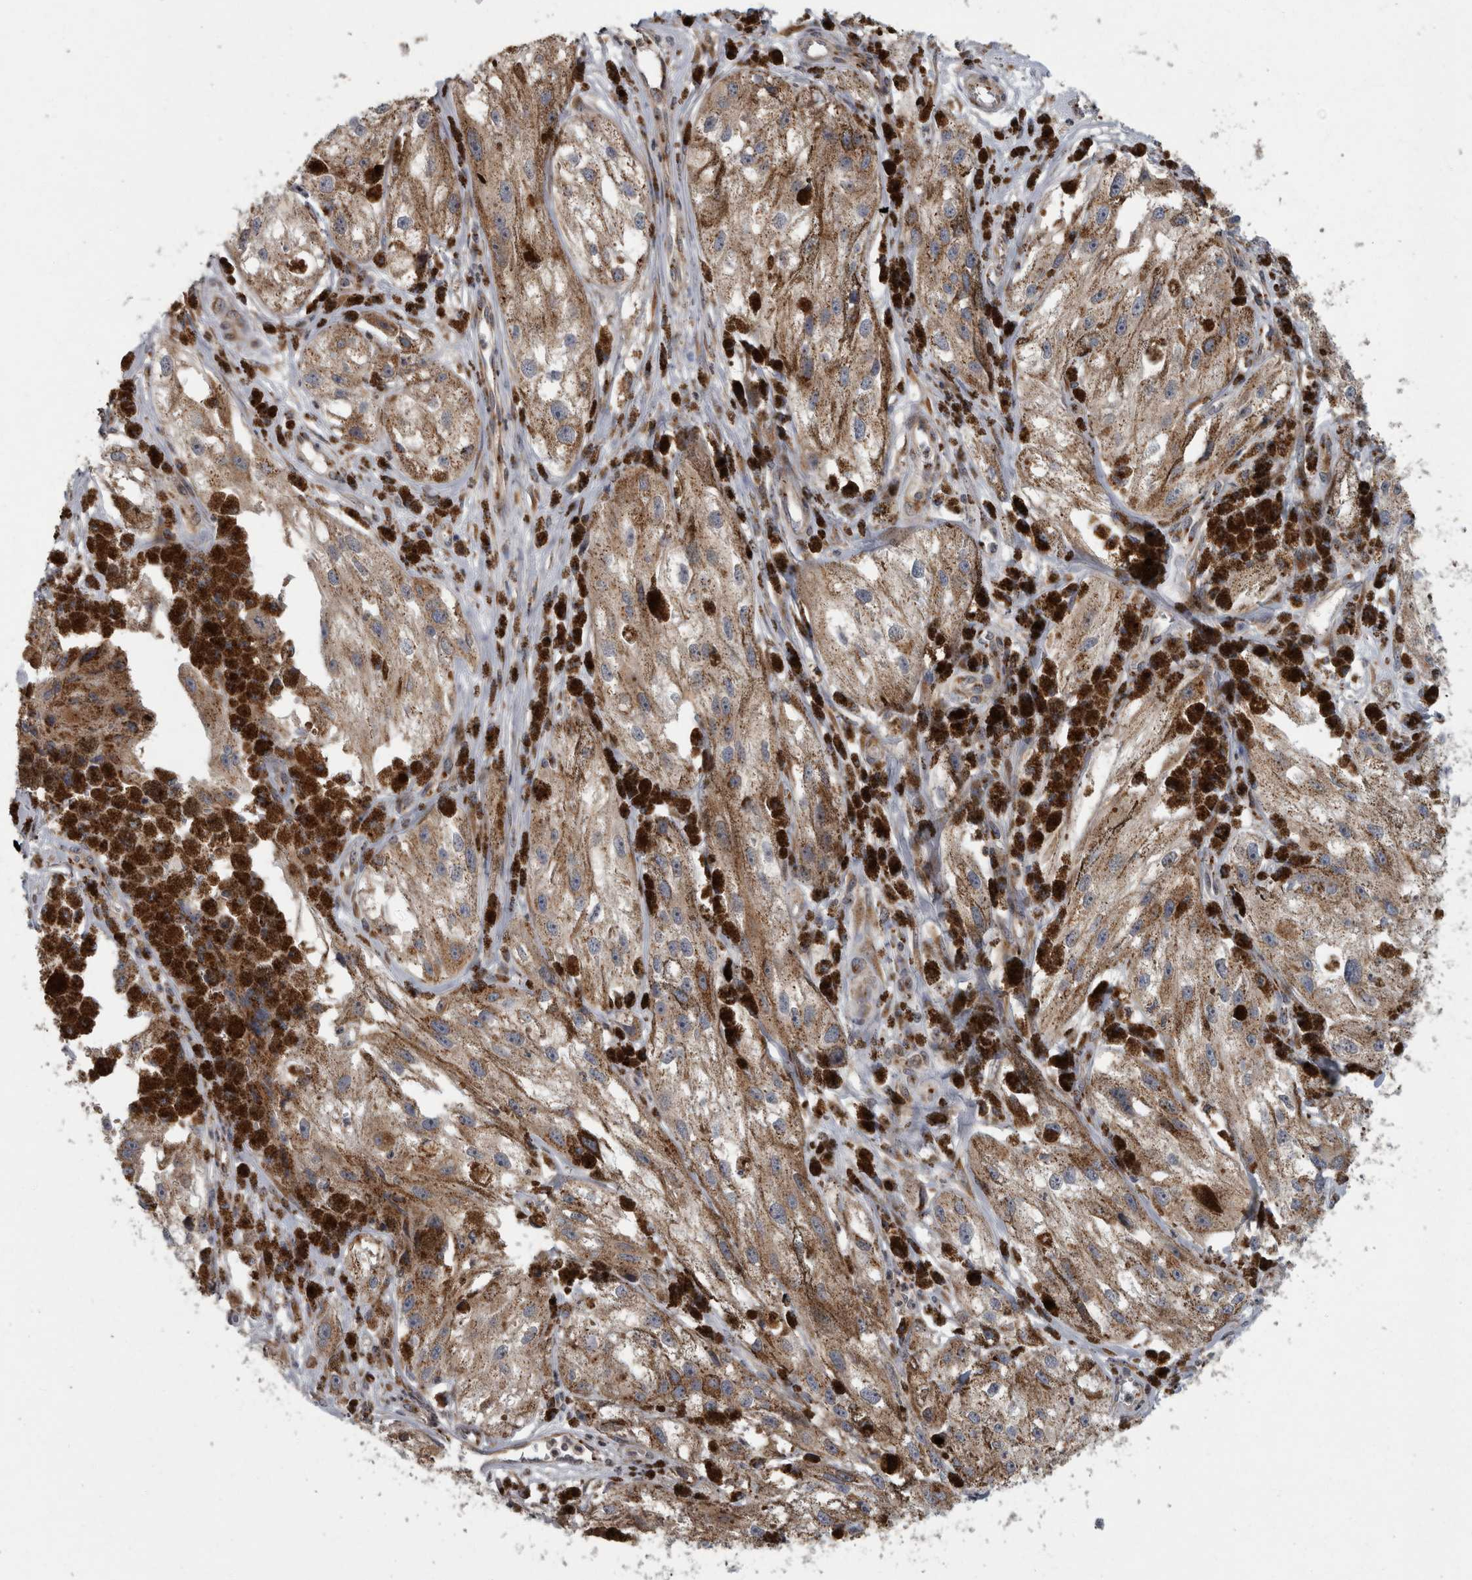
{"staining": {"intensity": "moderate", "quantity": ">75%", "location": "cytoplasmic/membranous"}, "tissue": "melanoma", "cell_type": "Tumor cells", "image_type": "cancer", "snomed": [{"axis": "morphology", "description": "Malignant melanoma, NOS"}, {"axis": "topography", "description": "Skin"}], "caption": "About >75% of tumor cells in malignant melanoma display moderate cytoplasmic/membranous protein positivity as visualized by brown immunohistochemical staining.", "gene": "LMAN2L", "patient": {"sex": "male", "age": 88}}